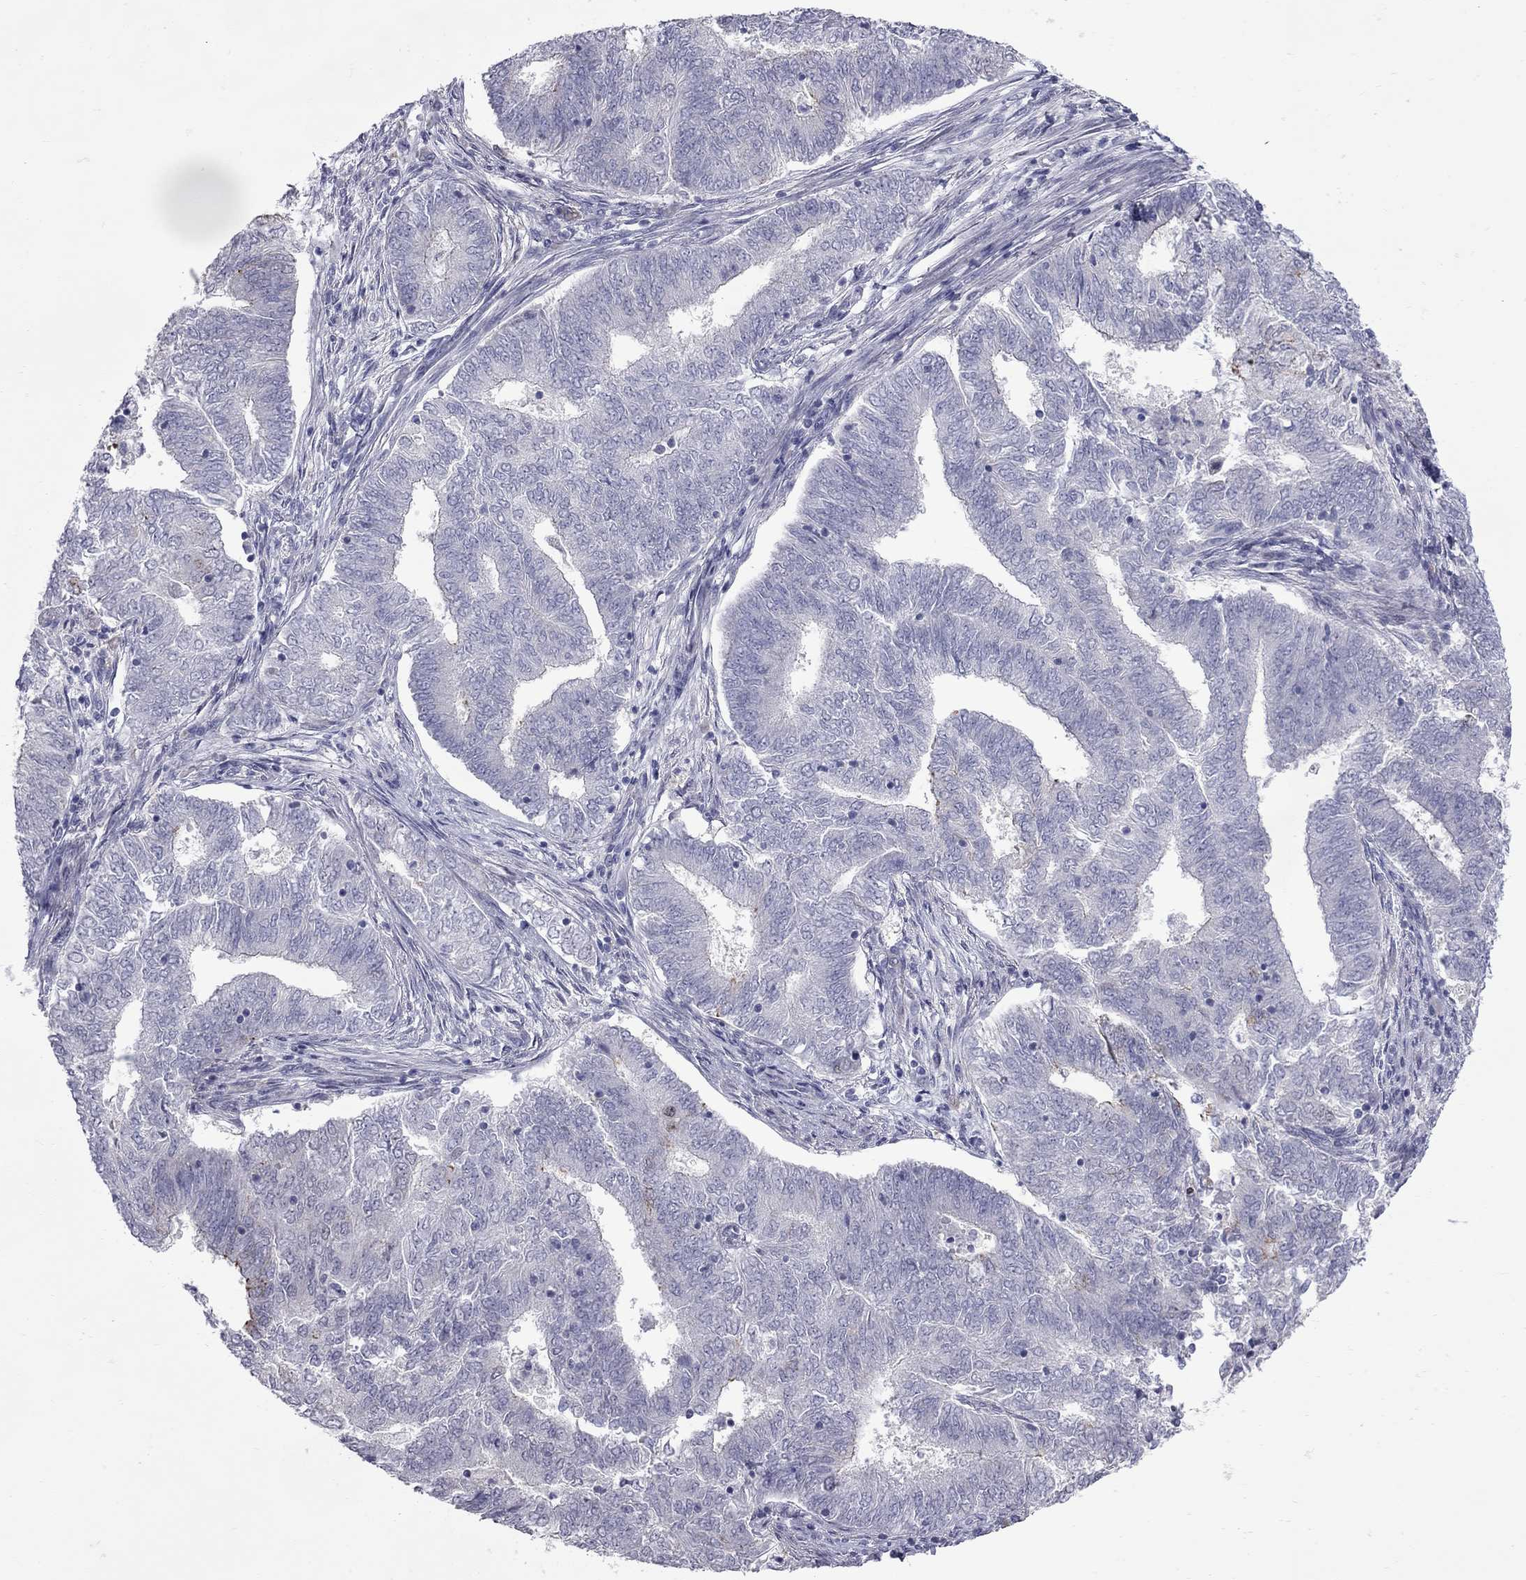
{"staining": {"intensity": "negative", "quantity": "none", "location": "none"}, "tissue": "endometrial cancer", "cell_type": "Tumor cells", "image_type": "cancer", "snomed": [{"axis": "morphology", "description": "Adenocarcinoma, NOS"}, {"axis": "topography", "description": "Endometrium"}], "caption": "IHC micrograph of neoplastic tissue: human endometrial adenocarcinoma stained with DAB exhibits no significant protein positivity in tumor cells.", "gene": "NRARP", "patient": {"sex": "female", "age": 62}}